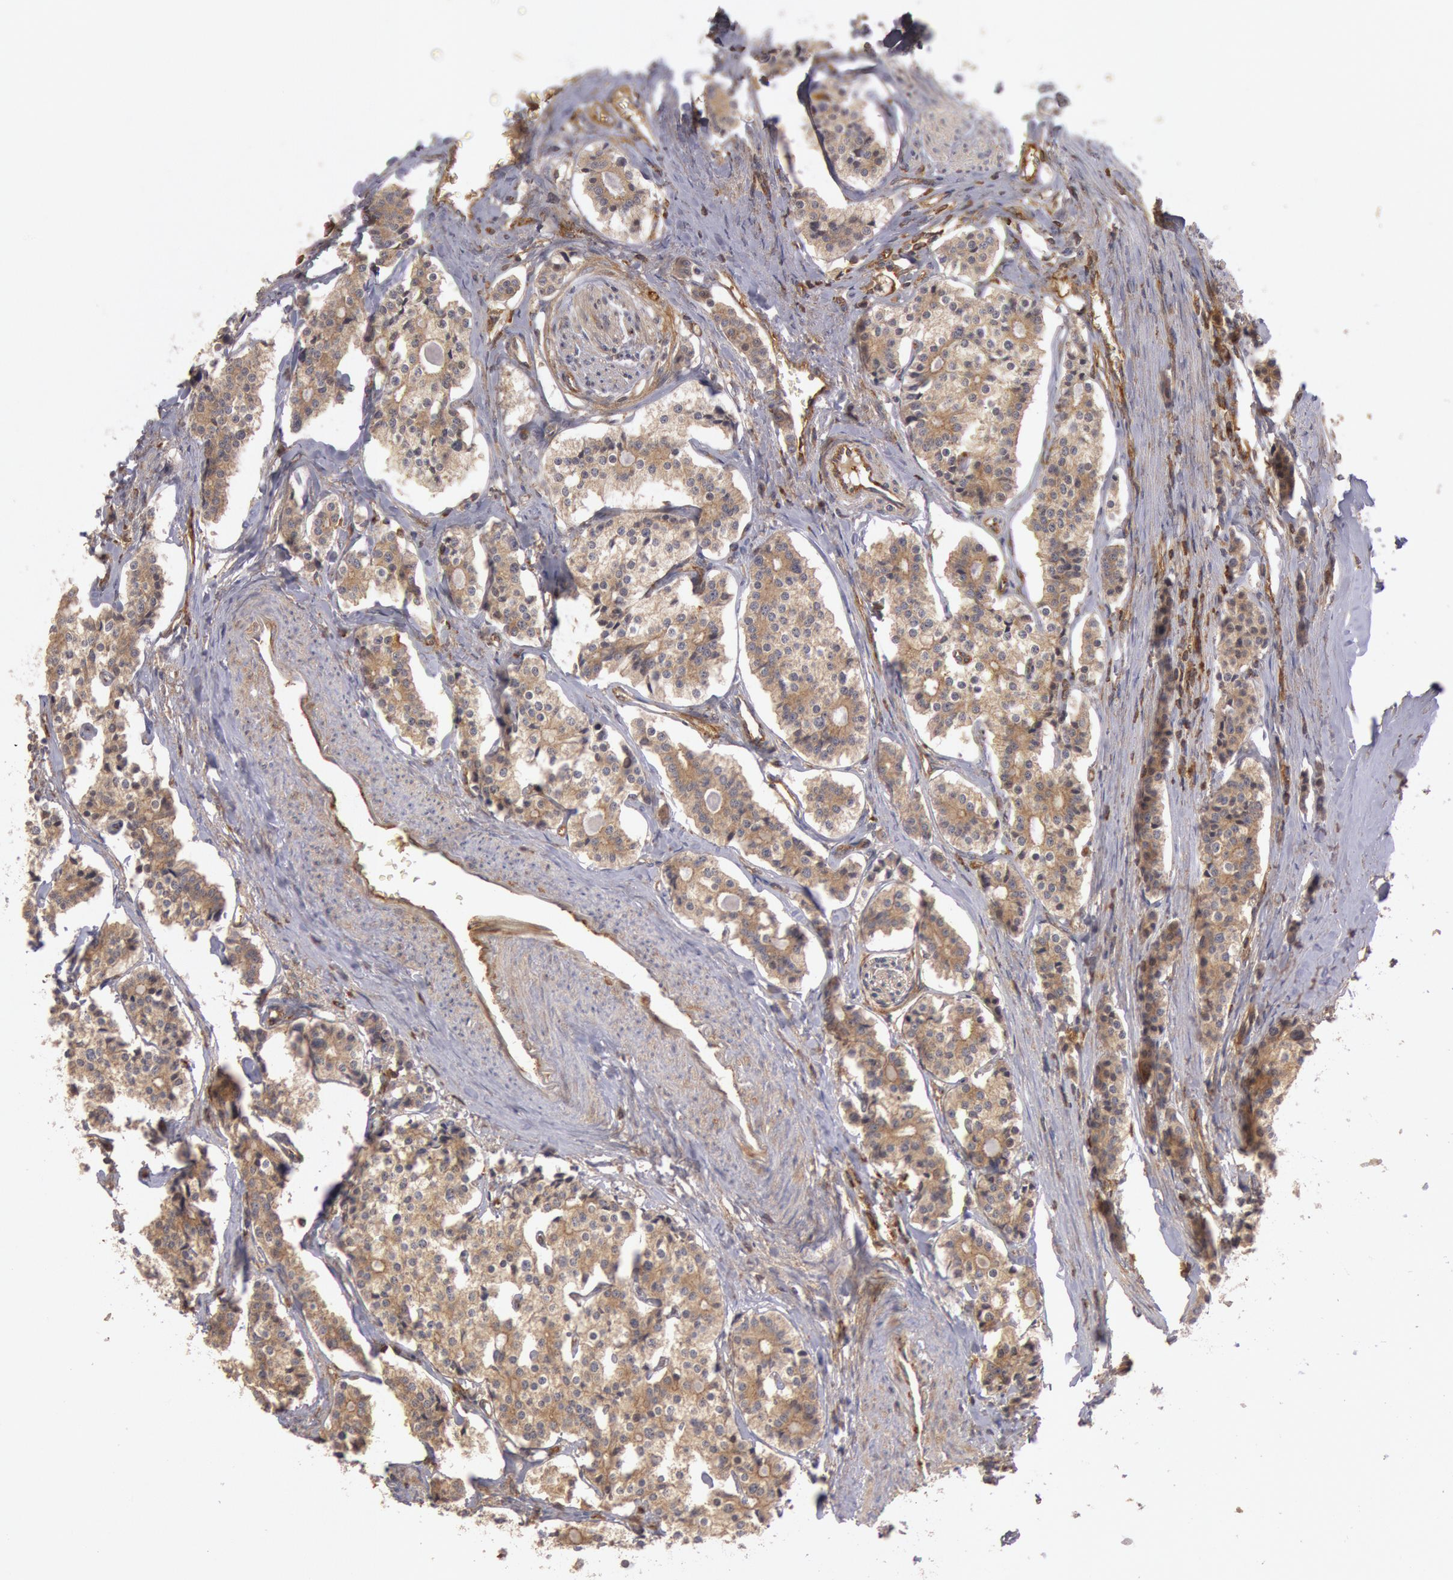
{"staining": {"intensity": "moderate", "quantity": ">75%", "location": "cytoplasmic/membranous"}, "tissue": "carcinoid", "cell_type": "Tumor cells", "image_type": "cancer", "snomed": [{"axis": "morphology", "description": "Carcinoid, malignant, NOS"}, {"axis": "topography", "description": "Small intestine"}], "caption": "Protein staining shows moderate cytoplasmic/membranous expression in approximately >75% of tumor cells in carcinoid. (Brightfield microscopy of DAB IHC at high magnification).", "gene": "PIK3R1", "patient": {"sex": "male", "age": 63}}